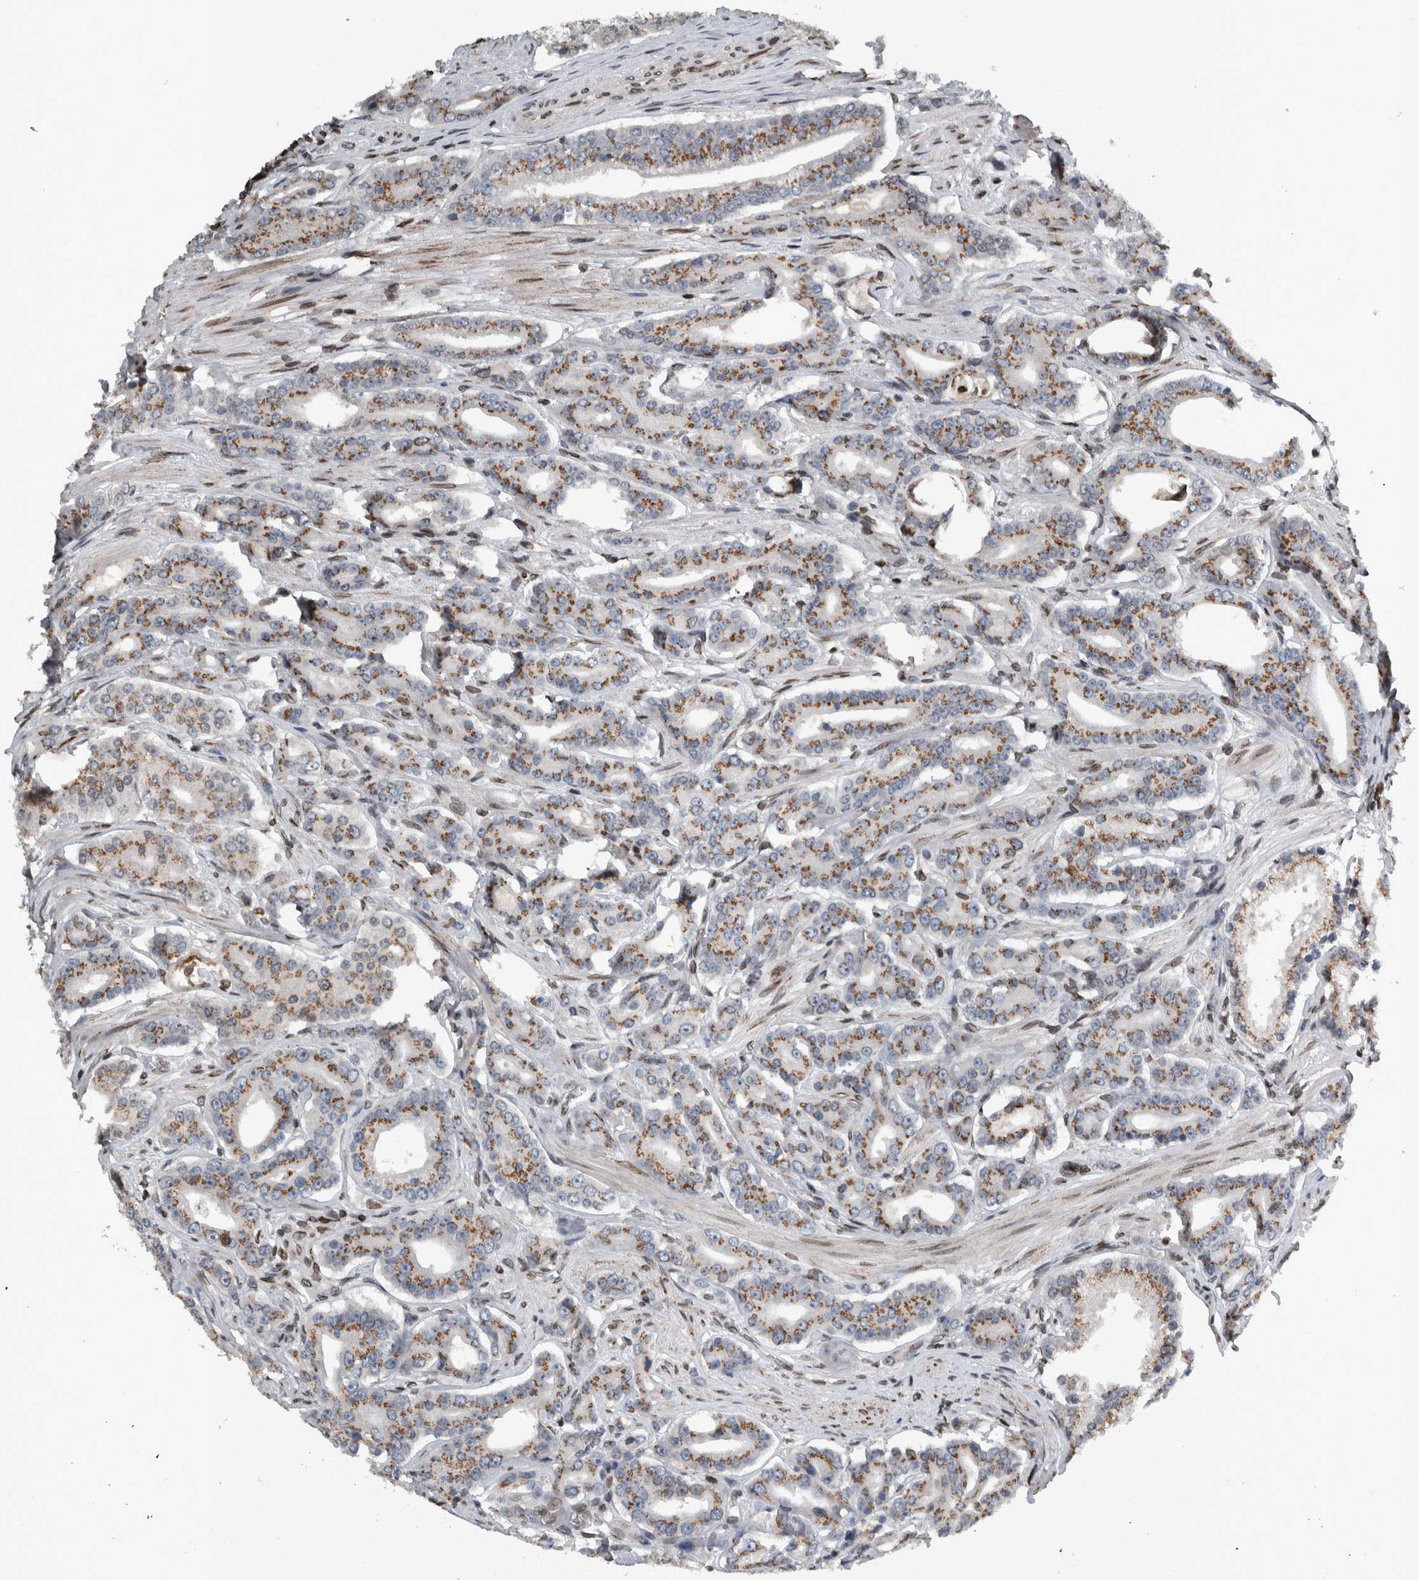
{"staining": {"intensity": "moderate", "quantity": ">75%", "location": "cytoplasmic/membranous"}, "tissue": "prostate cancer", "cell_type": "Tumor cells", "image_type": "cancer", "snomed": [{"axis": "morphology", "description": "Adenocarcinoma, High grade"}, {"axis": "topography", "description": "Prostate"}], "caption": "Immunohistochemistry (IHC) image of adenocarcinoma (high-grade) (prostate) stained for a protein (brown), which demonstrates medium levels of moderate cytoplasmic/membranous expression in approximately >75% of tumor cells.", "gene": "FAM135B", "patient": {"sex": "male", "age": 71}}